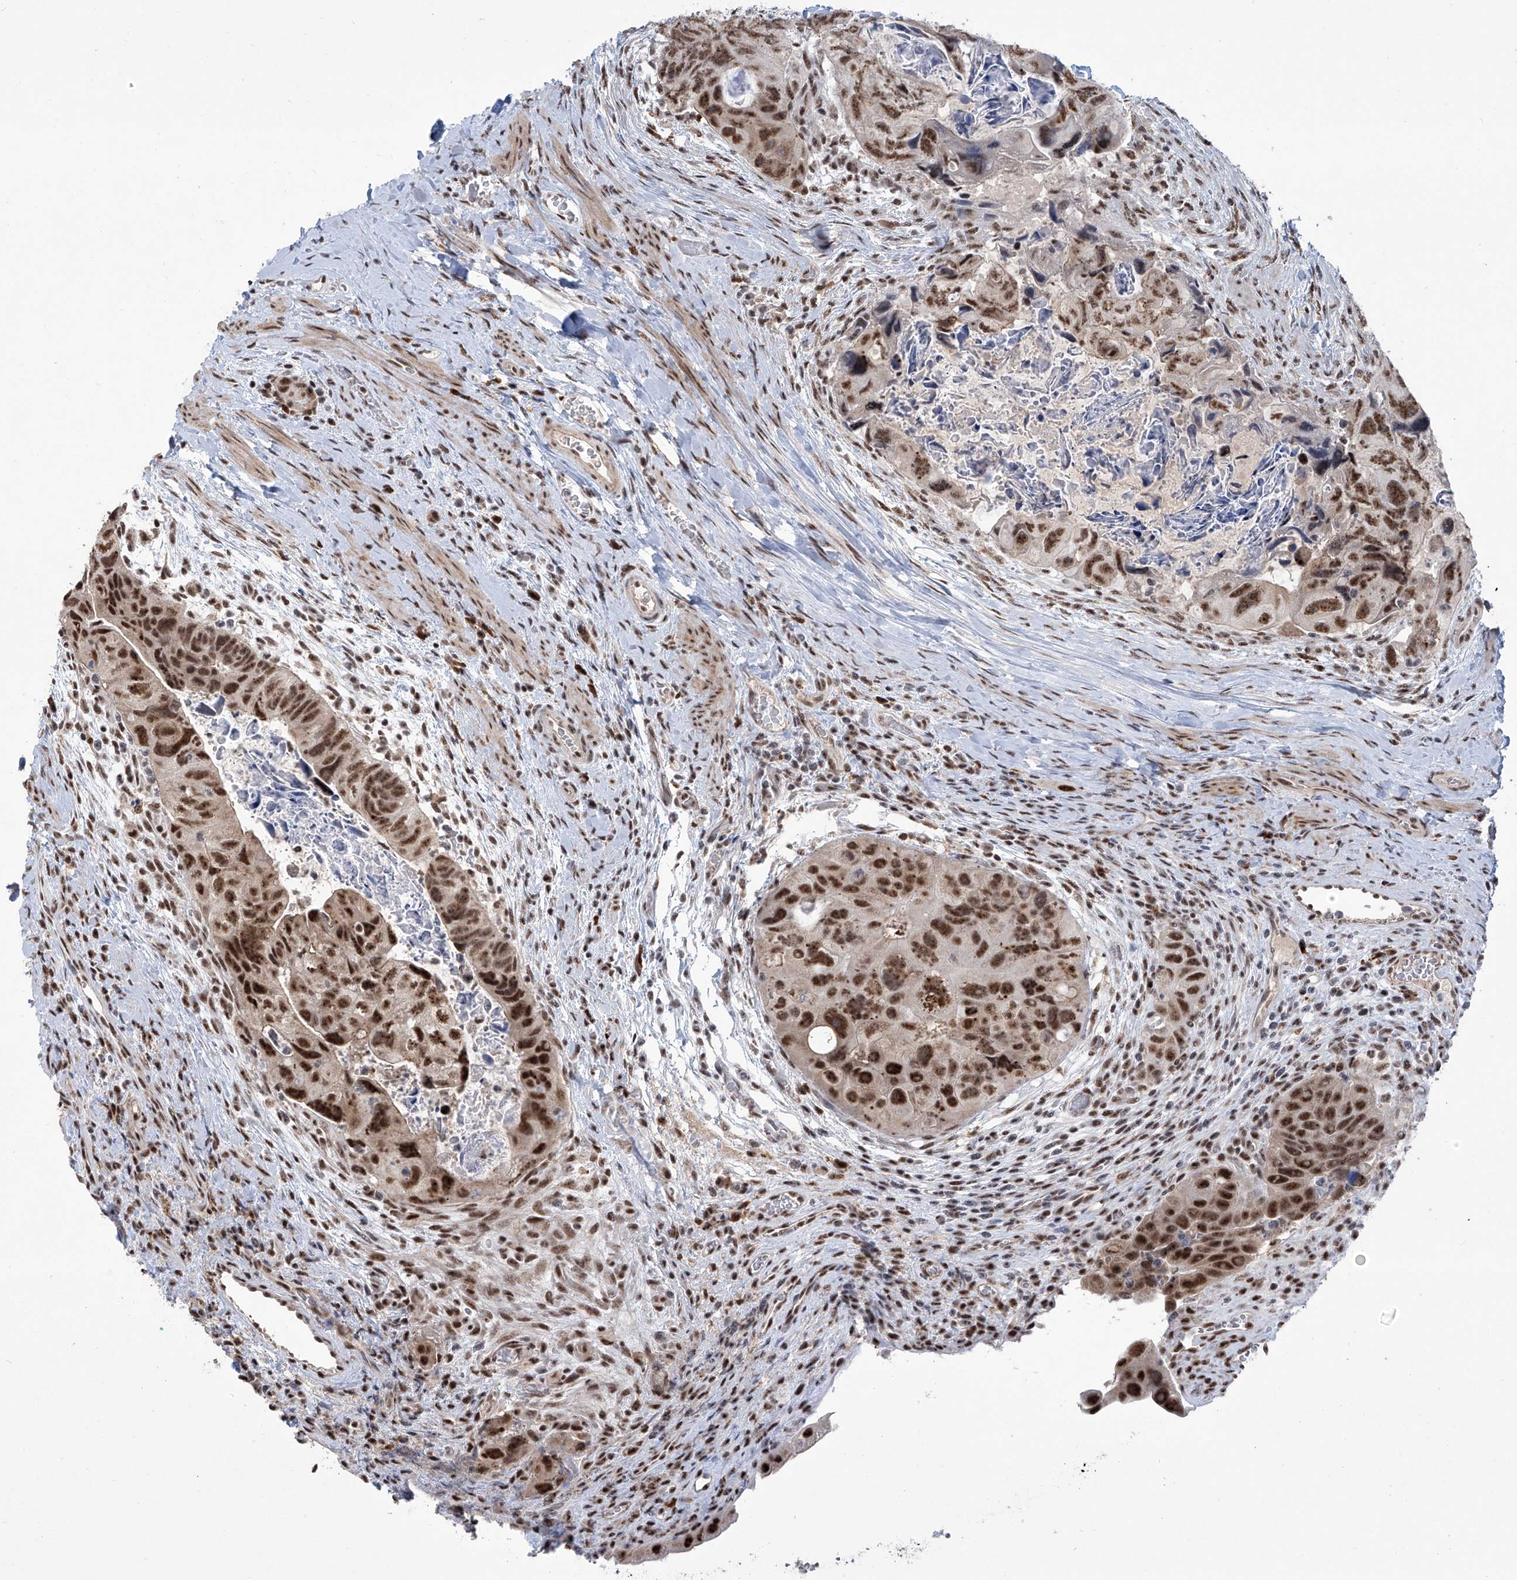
{"staining": {"intensity": "strong", "quantity": ">75%", "location": "nuclear"}, "tissue": "colorectal cancer", "cell_type": "Tumor cells", "image_type": "cancer", "snomed": [{"axis": "morphology", "description": "Adenocarcinoma, NOS"}, {"axis": "topography", "description": "Rectum"}], "caption": "Immunohistochemistry (IHC) of adenocarcinoma (colorectal) shows high levels of strong nuclear positivity in about >75% of tumor cells.", "gene": "FBXL4", "patient": {"sex": "male", "age": 59}}